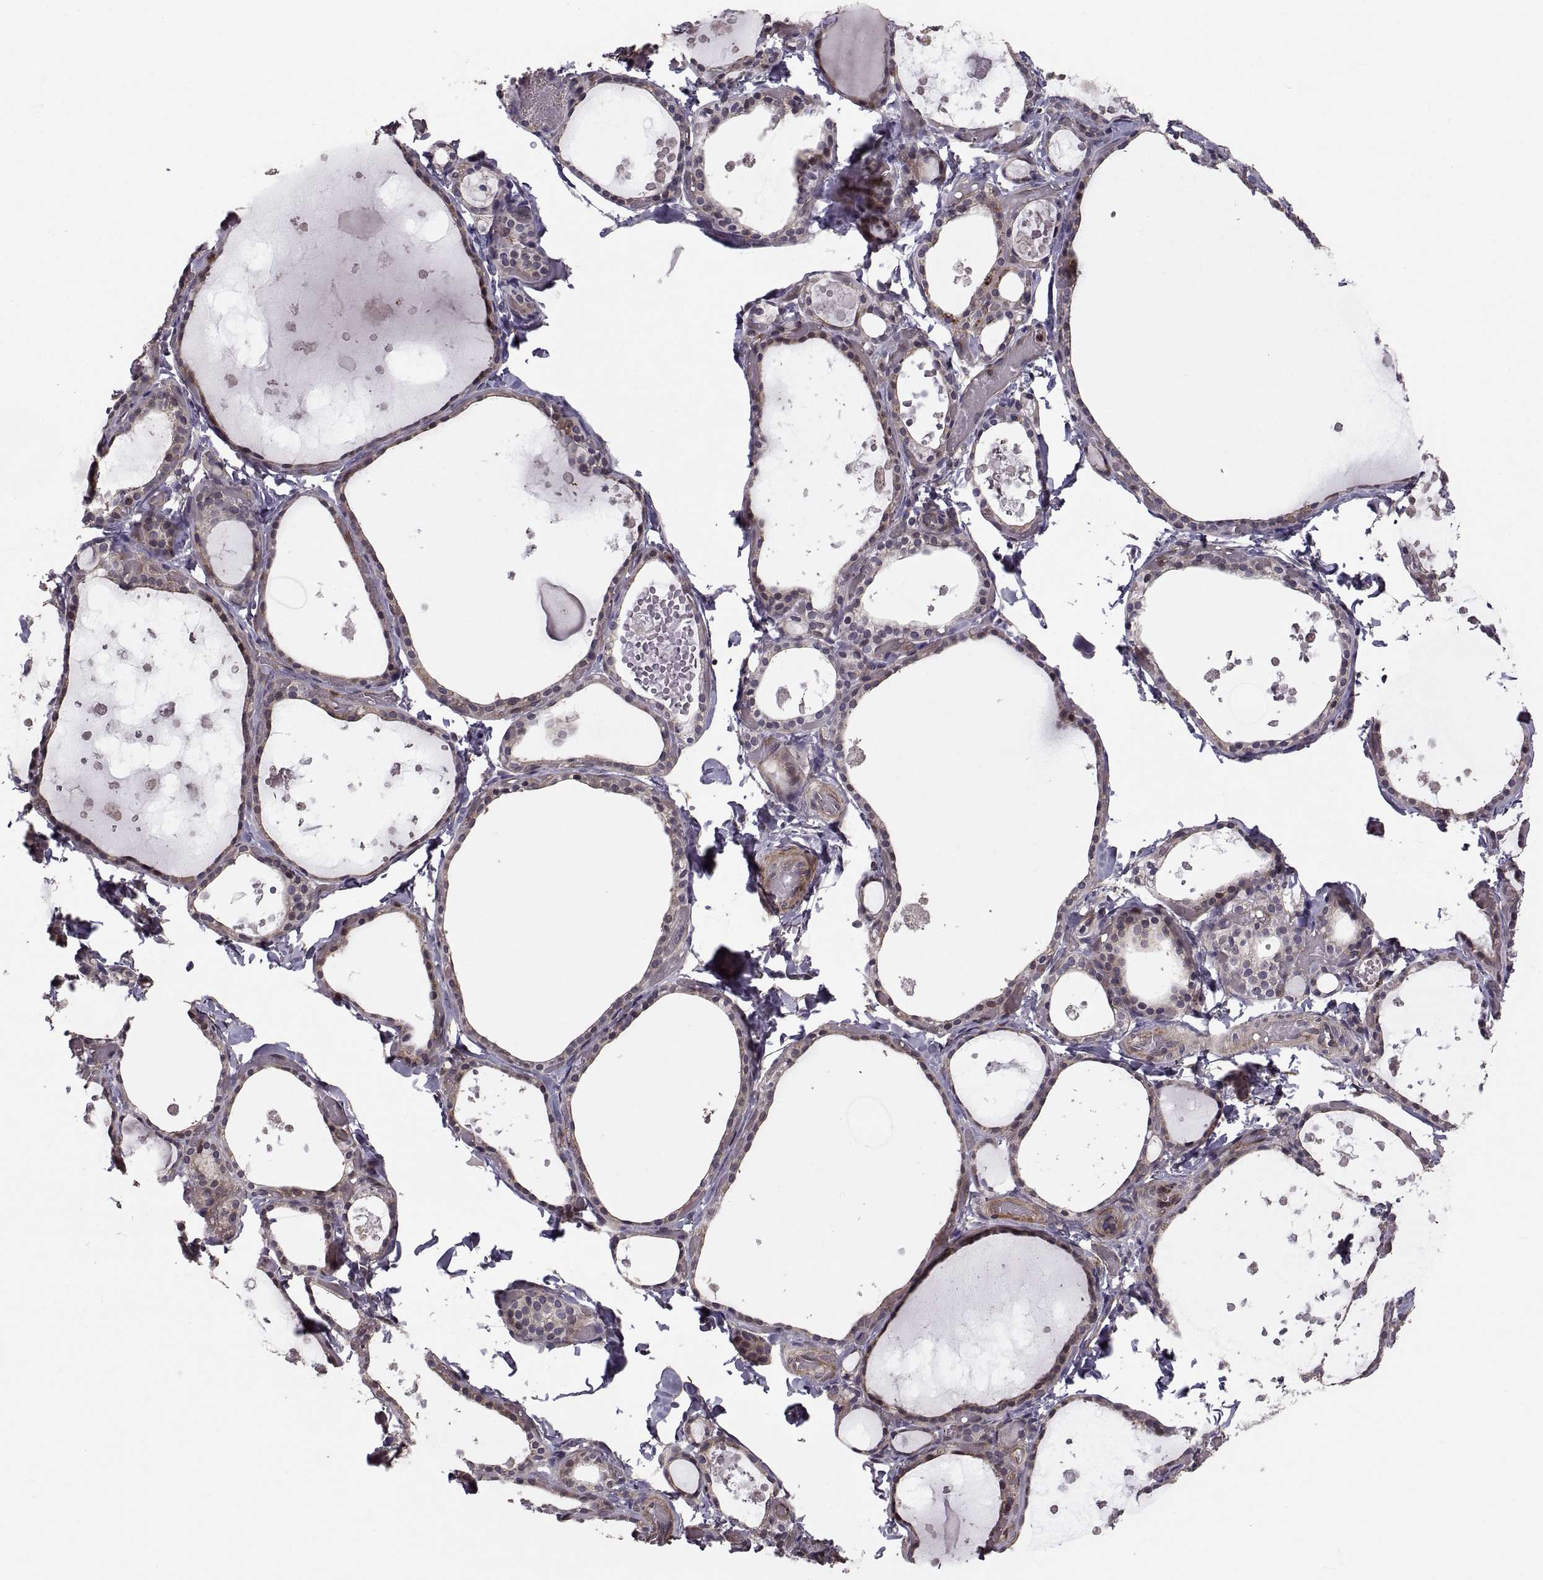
{"staining": {"intensity": "moderate", "quantity": "25%-75%", "location": "cytoplasmic/membranous"}, "tissue": "thyroid gland", "cell_type": "Glandular cells", "image_type": "normal", "snomed": [{"axis": "morphology", "description": "Normal tissue, NOS"}, {"axis": "topography", "description": "Thyroid gland"}], "caption": "Immunohistochemical staining of benign human thyroid gland exhibits 25%-75% levels of moderate cytoplasmic/membranous protein staining in approximately 25%-75% of glandular cells.", "gene": "PMM2", "patient": {"sex": "female", "age": 56}}